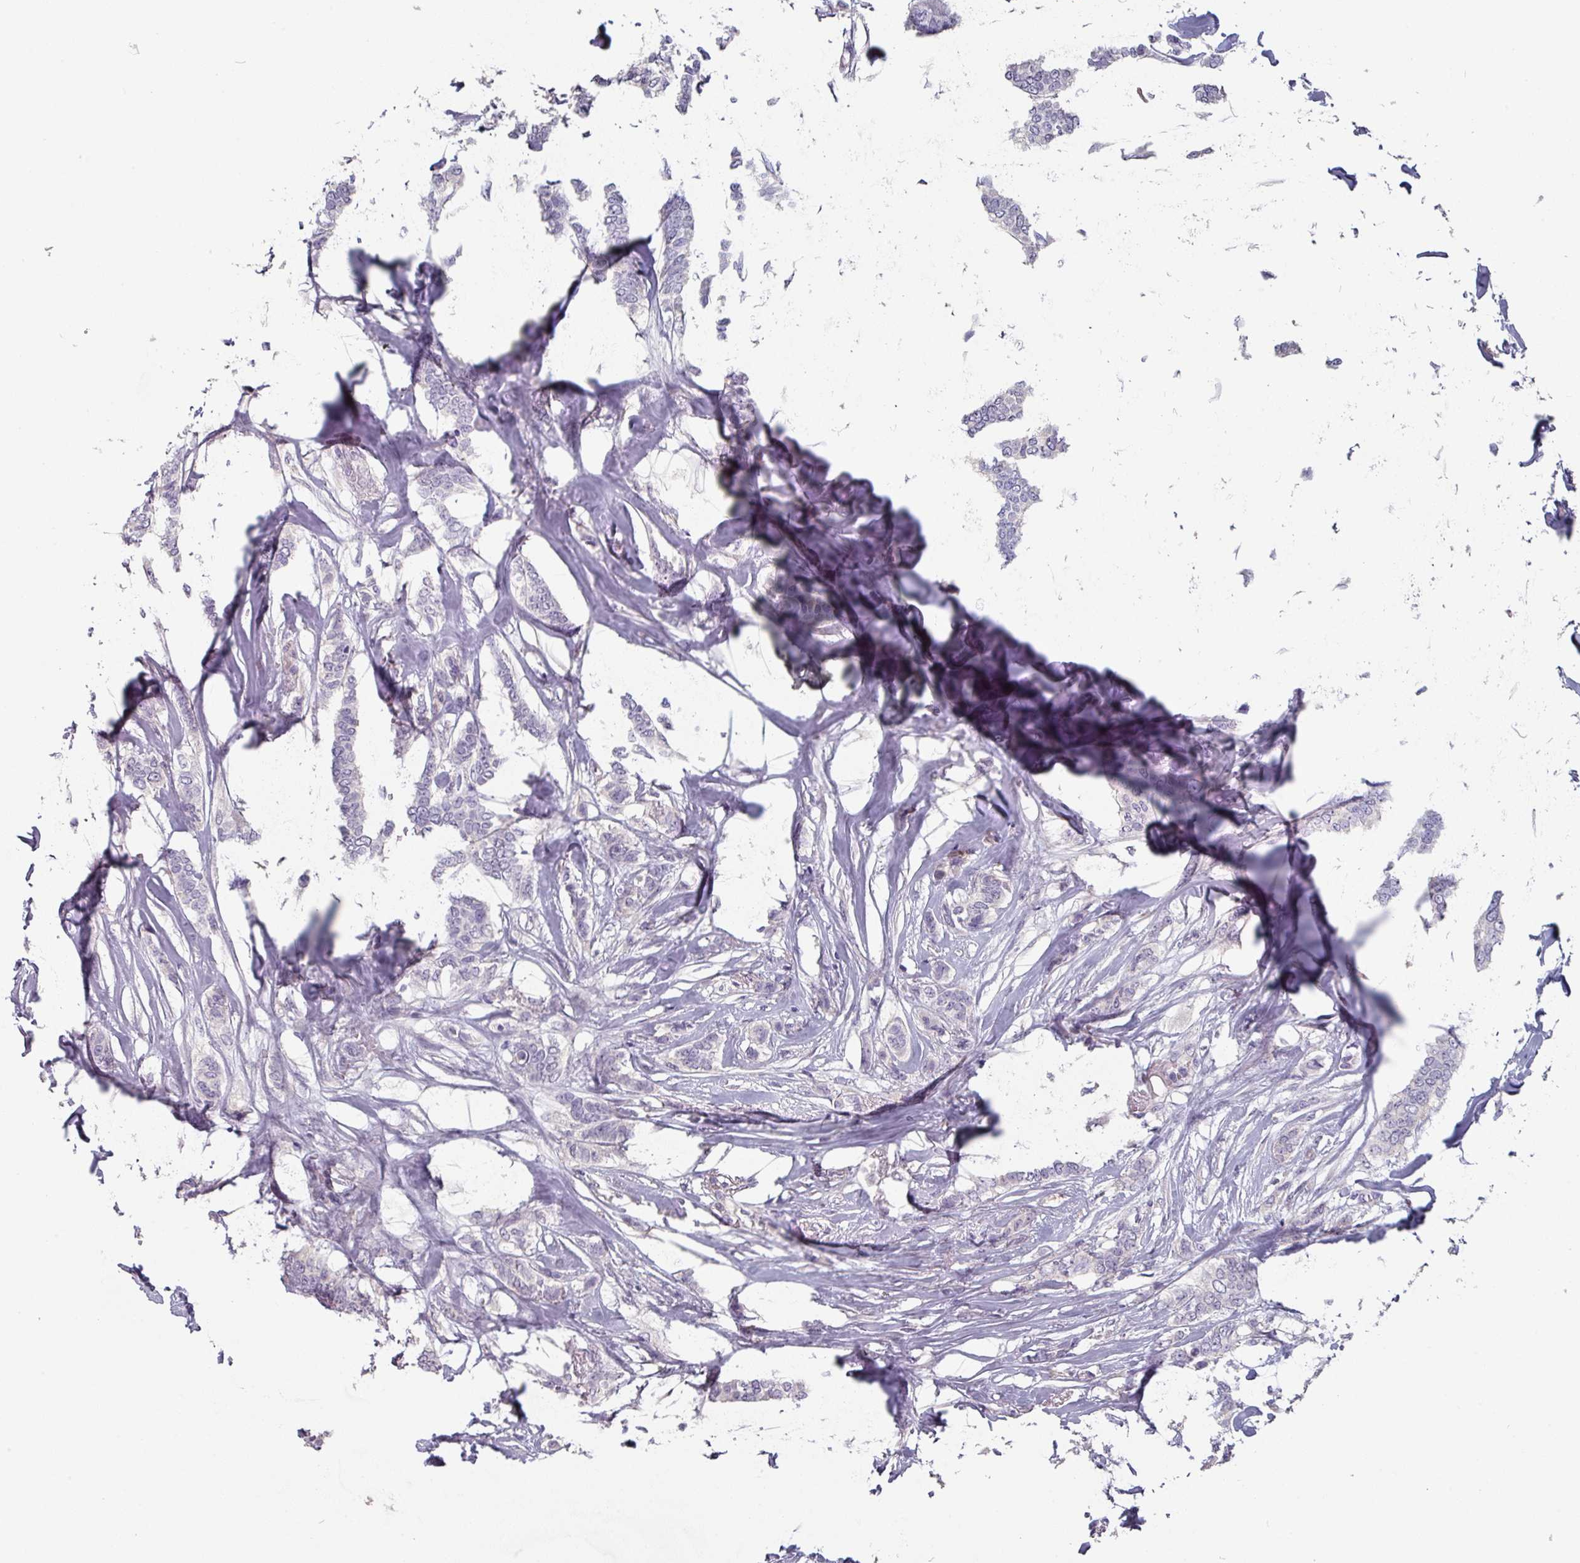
{"staining": {"intensity": "negative", "quantity": "none", "location": "none"}, "tissue": "breast cancer", "cell_type": "Tumor cells", "image_type": "cancer", "snomed": [{"axis": "morphology", "description": "Duct carcinoma"}, {"axis": "topography", "description": "Breast"}], "caption": "Tumor cells show no significant protein expression in breast cancer (infiltrating ductal carcinoma). (Stains: DAB IHC with hematoxylin counter stain, Microscopy: brightfield microscopy at high magnification).", "gene": "PRAMEF8", "patient": {"sex": "female", "age": 72}}